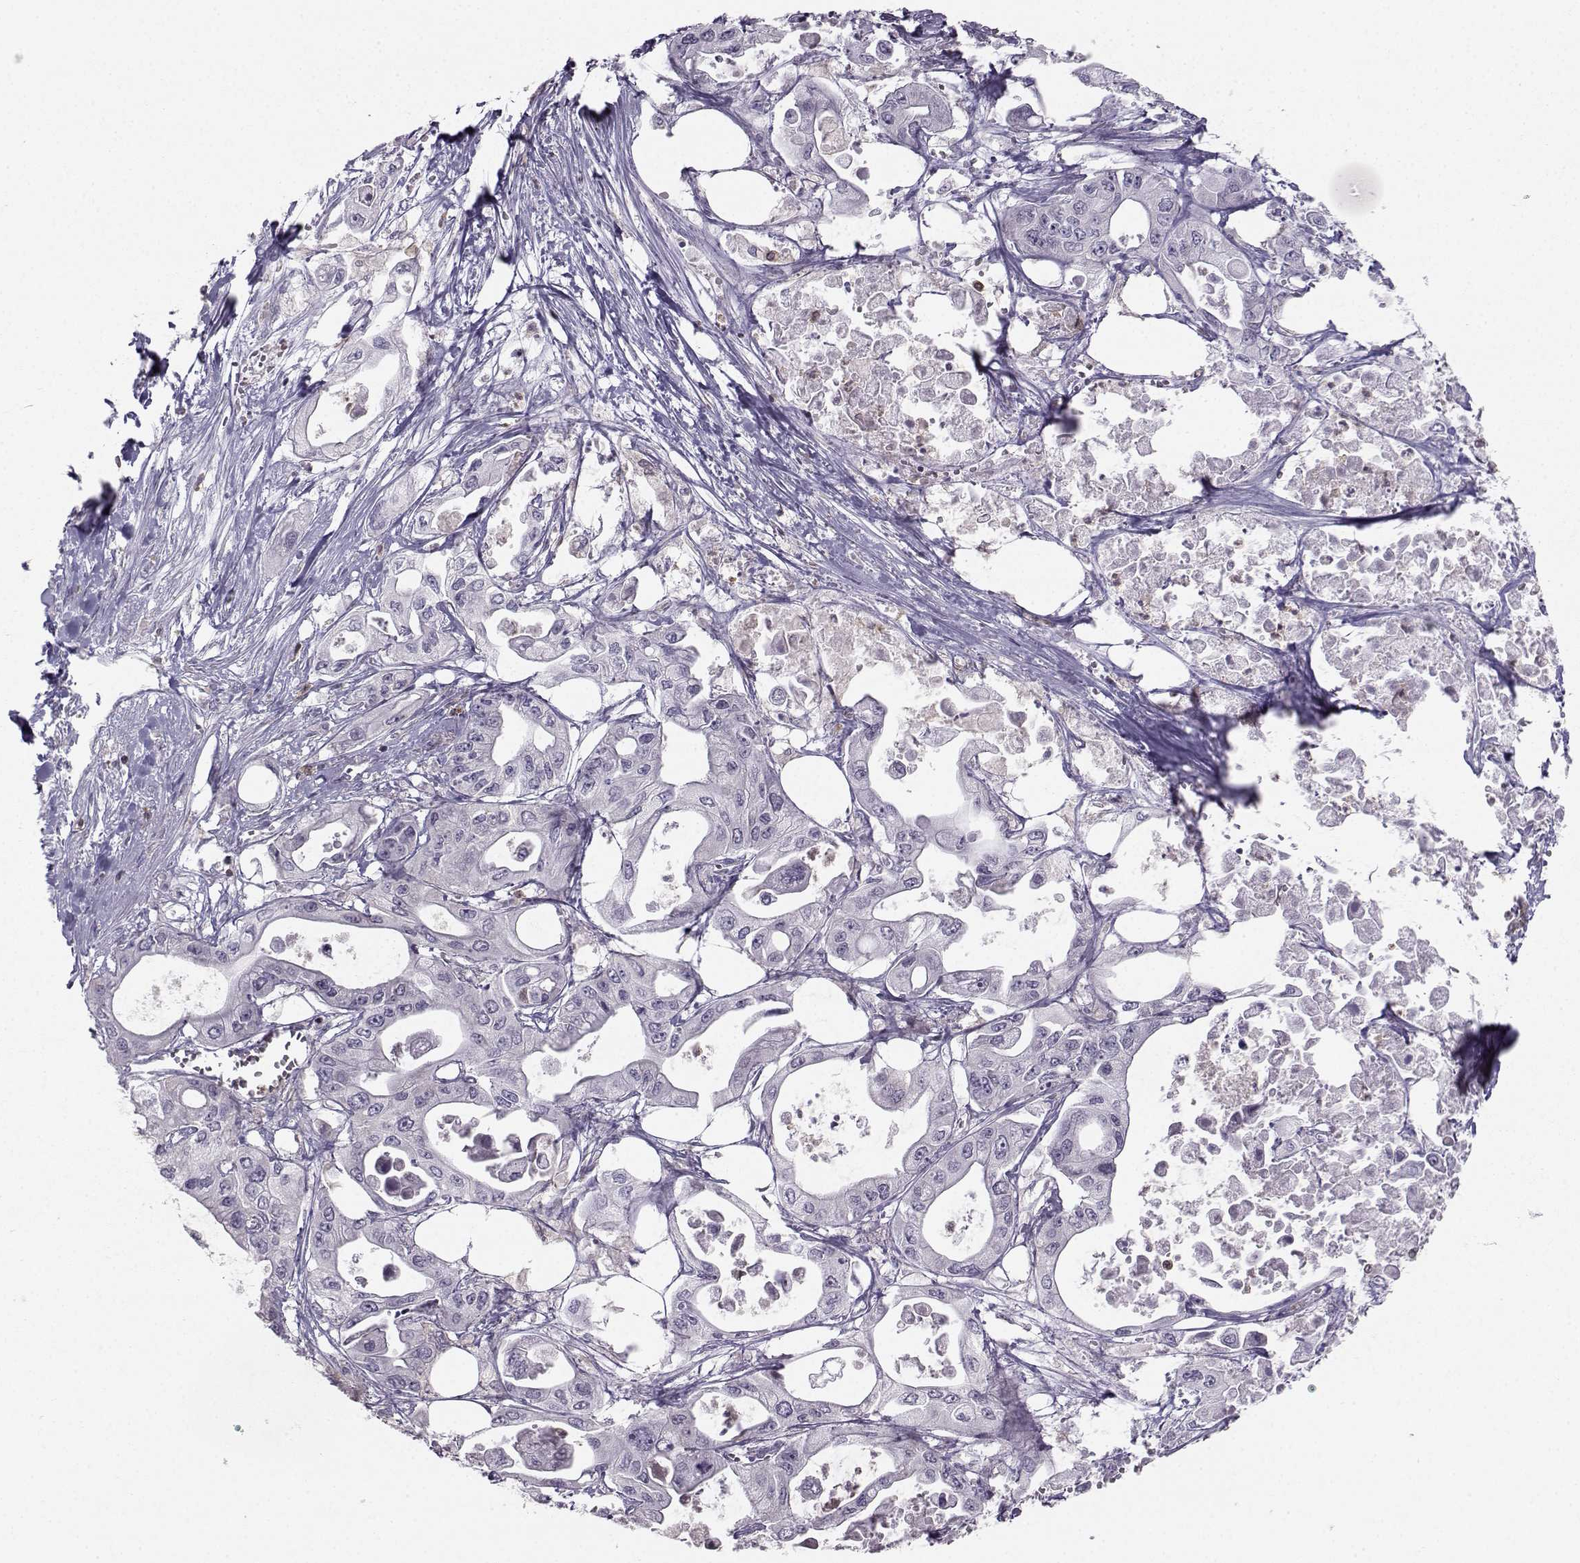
{"staining": {"intensity": "negative", "quantity": "none", "location": "none"}, "tissue": "pancreatic cancer", "cell_type": "Tumor cells", "image_type": "cancer", "snomed": [{"axis": "morphology", "description": "Adenocarcinoma, NOS"}, {"axis": "topography", "description": "Pancreas"}], "caption": "IHC image of neoplastic tissue: pancreatic cancer (adenocarcinoma) stained with DAB reveals no significant protein staining in tumor cells. Brightfield microscopy of immunohistochemistry stained with DAB (3,3'-diaminobenzidine) (brown) and hematoxylin (blue), captured at high magnification.", "gene": "ZBTB32", "patient": {"sex": "male", "age": 70}}